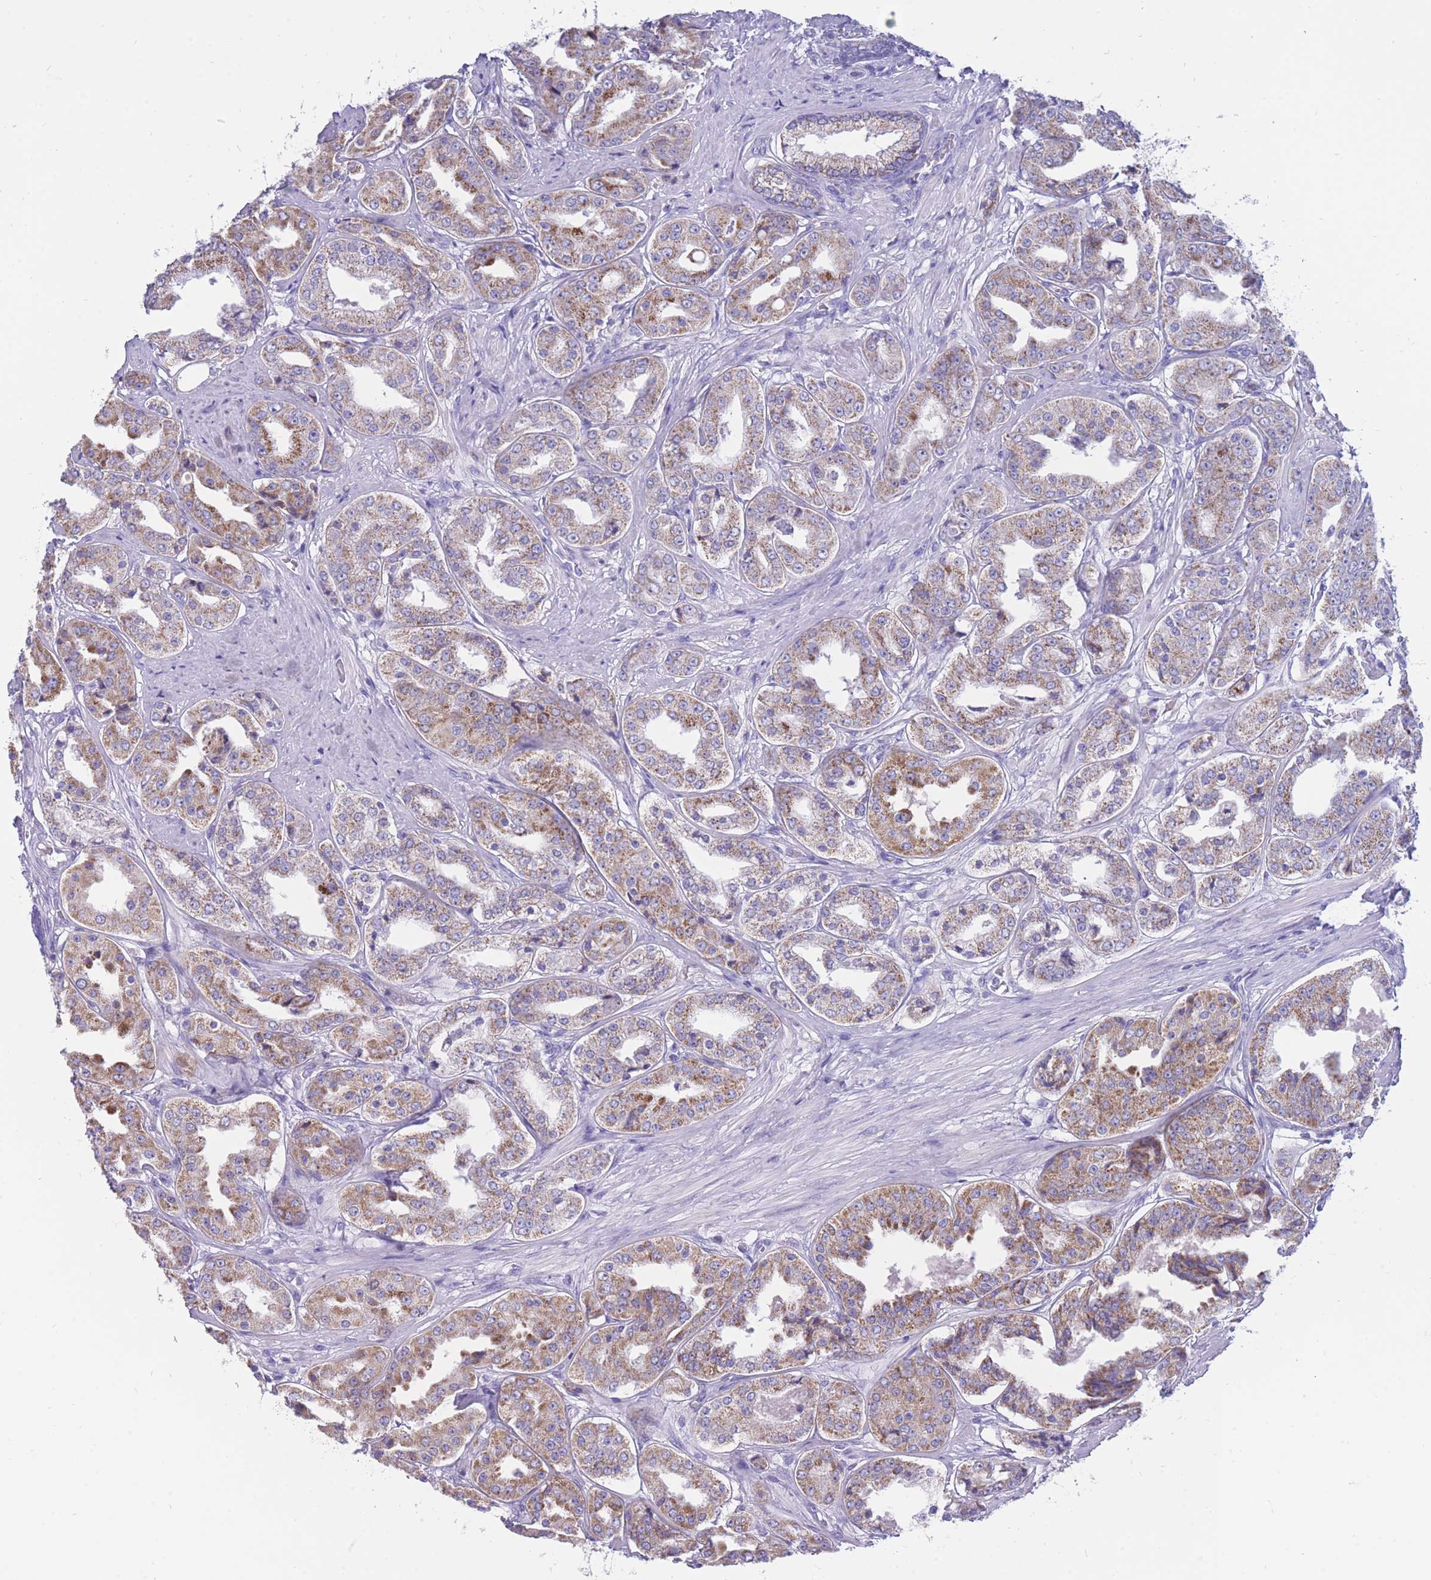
{"staining": {"intensity": "moderate", "quantity": "25%-75%", "location": "cytoplasmic/membranous"}, "tissue": "prostate cancer", "cell_type": "Tumor cells", "image_type": "cancer", "snomed": [{"axis": "morphology", "description": "Adenocarcinoma, High grade"}, {"axis": "topography", "description": "Prostate"}], "caption": "Protein staining by immunohistochemistry shows moderate cytoplasmic/membranous positivity in about 25%-75% of tumor cells in prostate cancer.", "gene": "INTS2", "patient": {"sex": "male", "age": 63}}